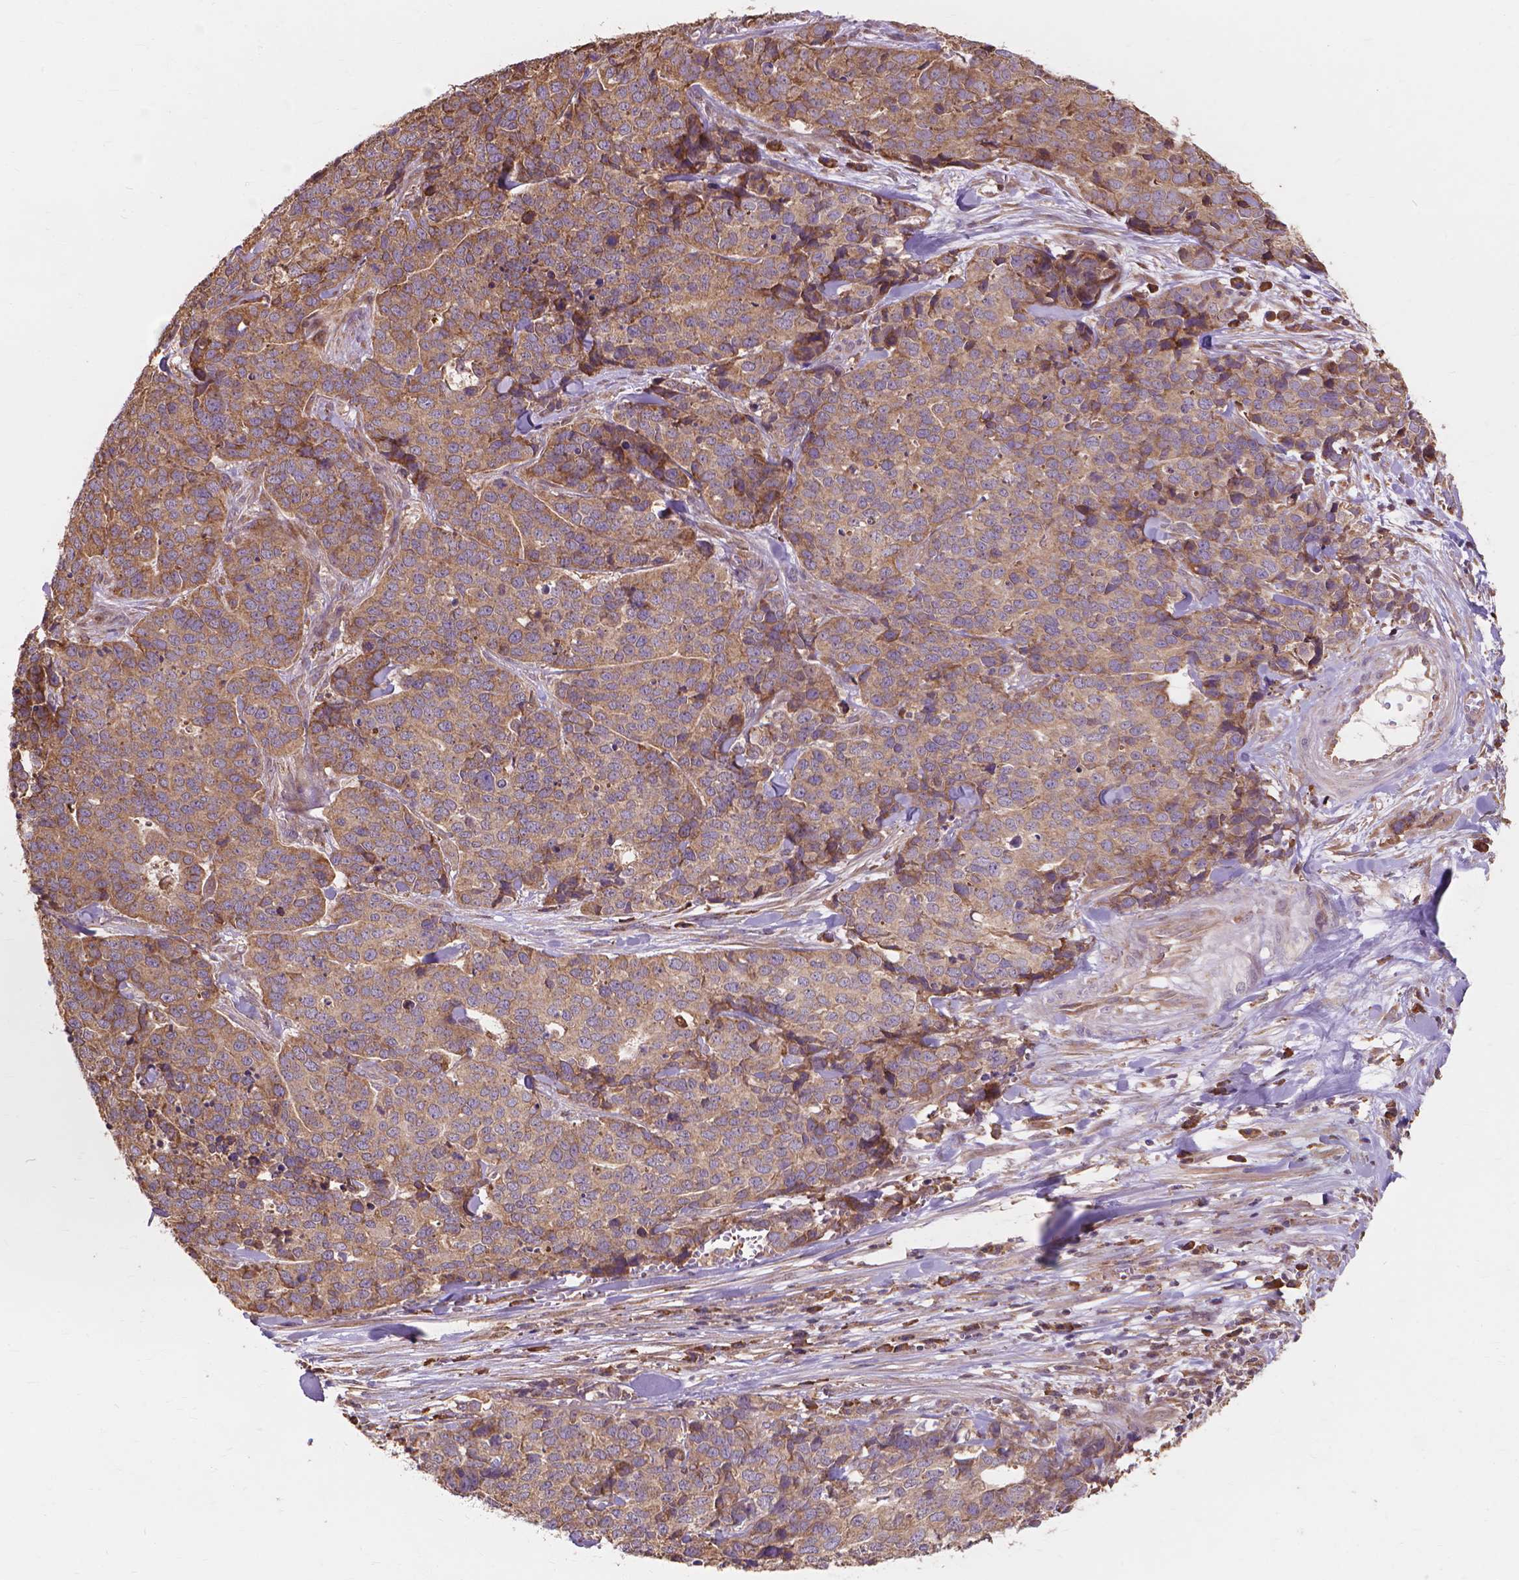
{"staining": {"intensity": "moderate", "quantity": ">75%", "location": "cytoplasmic/membranous"}, "tissue": "ovarian cancer", "cell_type": "Tumor cells", "image_type": "cancer", "snomed": [{"axis": "morphology", "description": "Carcinoma, endometroid"}, {"axis": "topography", "description": "Ovary"}], "caption": "Moderate cytoplasmic/membranous protein positivity is appreciated in about >75% of tumor cells in endometroid carcinoma (ovarian).", "gene": "TAB2", "patient": {"sex": "female", "age": 65}}